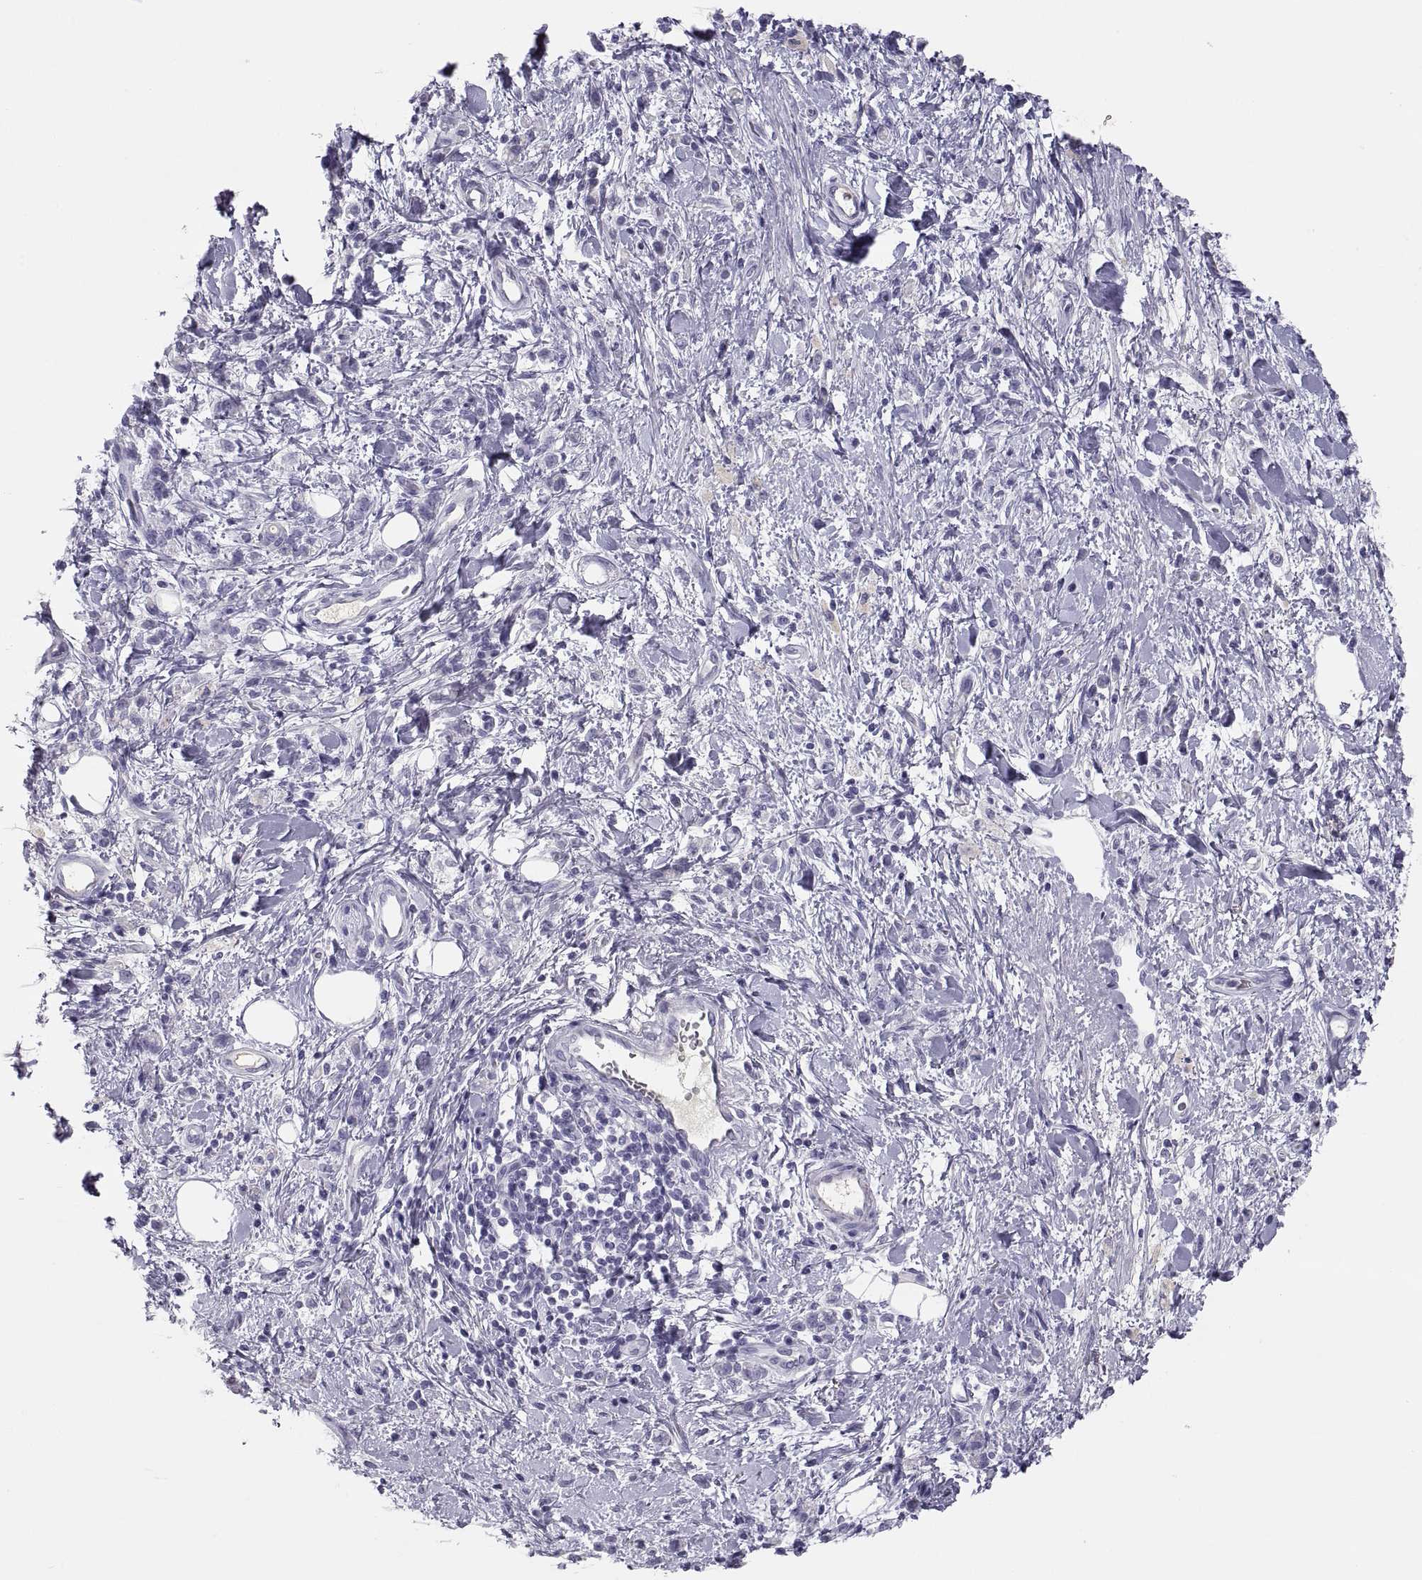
{"staining": {"intensity": "negative", "quantity": "none", "location": "none"}, "tissue": "stomach cancer", "cell_type": "Tumor cells", "image_type": "cancer", "snomed": [{"axis": "morphology", "description": "Adenocarcinoma, NOS"}, {"axis": "topography", "description": "Stomach"}], "caption": "A high-resolution image shows immunohistochemistry staining of stomach cancer (adenocarcinoma), which exhibits no significant staining in tumor cells. (DAB (3,3'-diaminobenzidine) IHC with hematoxylin counter stain).", "gene": "MAGEB2", "patient": {"sex": "male", "age": 77}}